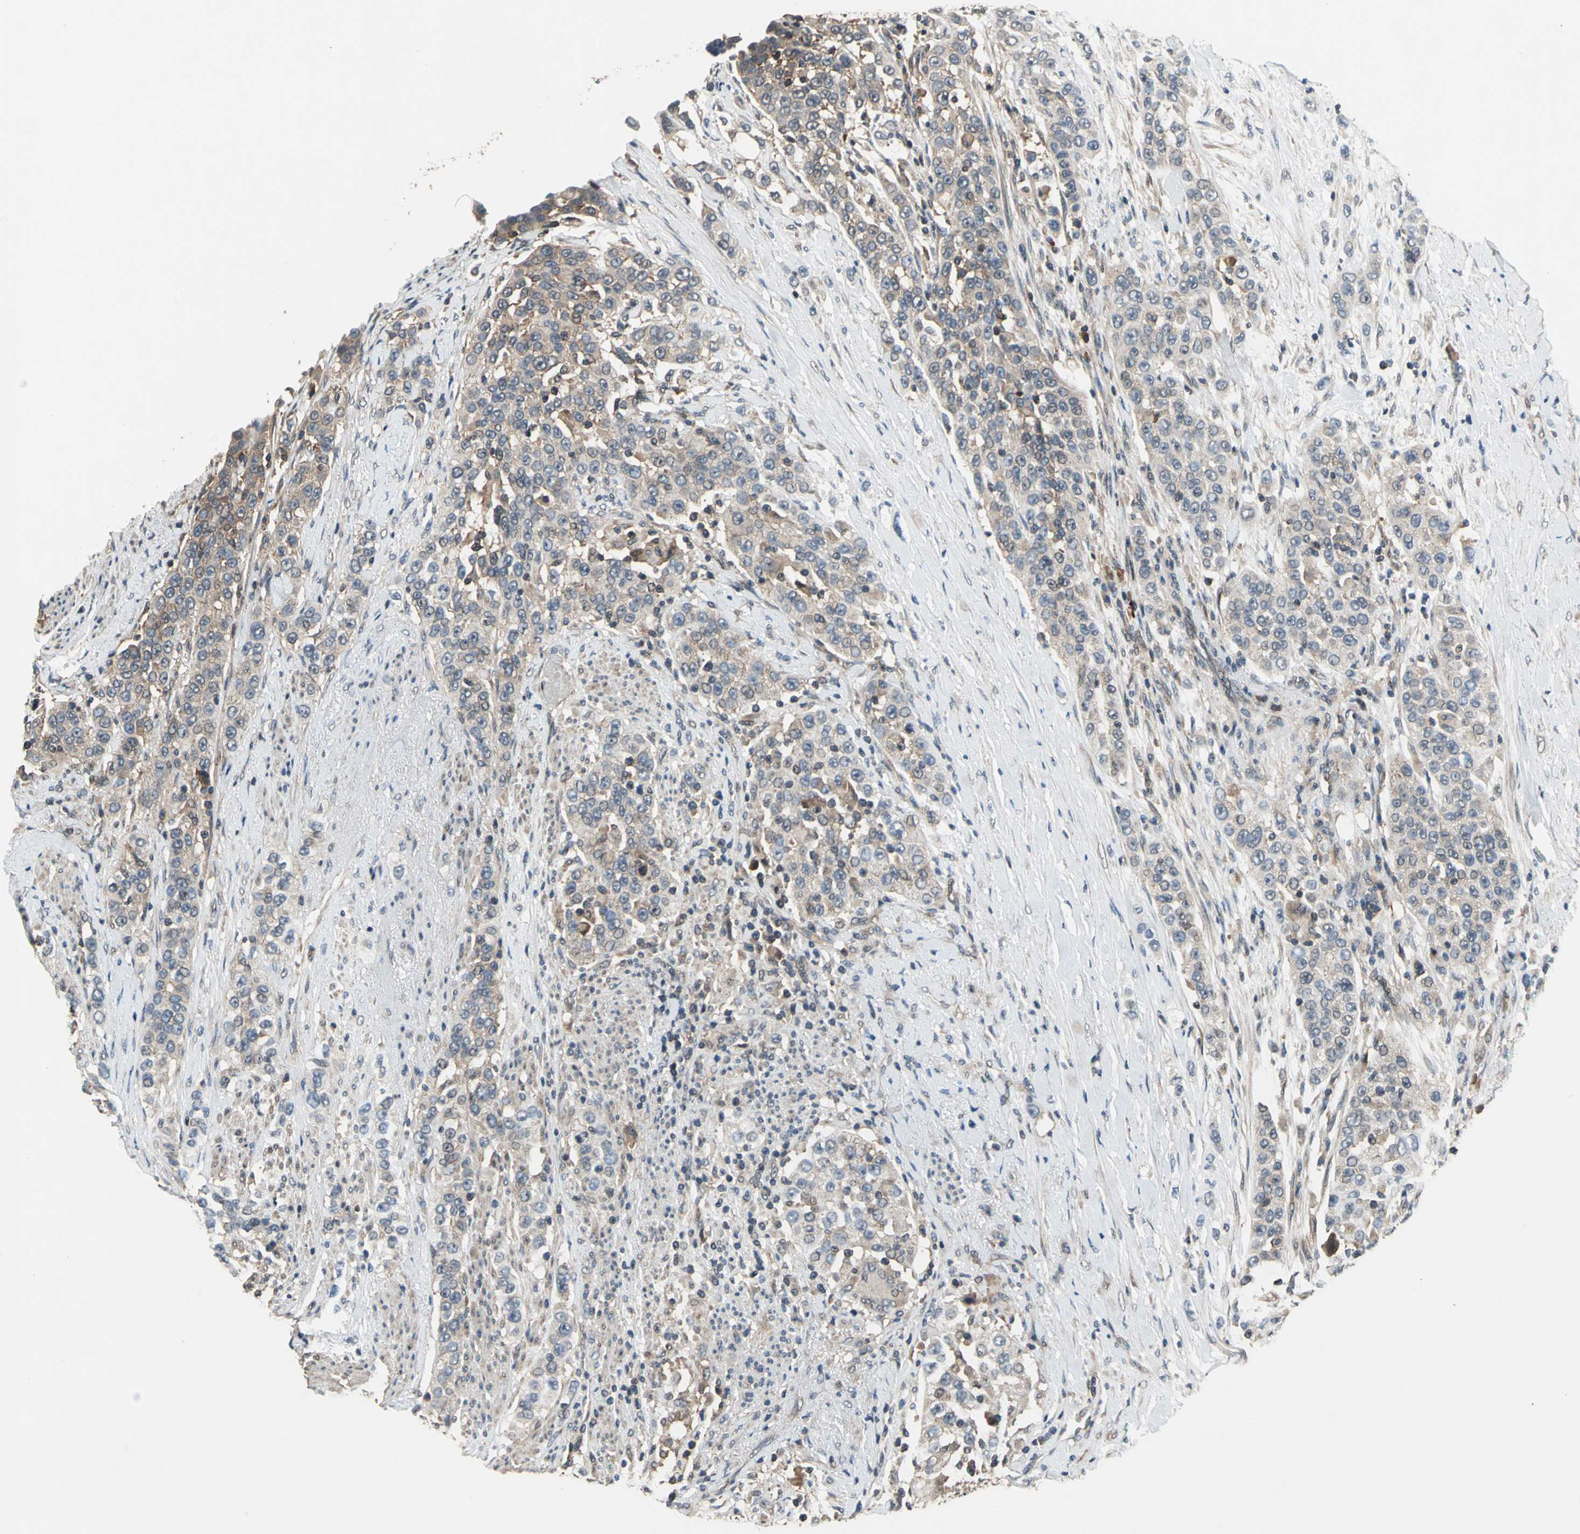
{"staining": {"intensity": "weak", "quantity": ">75%", "location": "cytoplasmic/membranous"}, "tissue": "urothelial cancer", "cell_type": "Tumor cells", "image_type": "cancer", "snomed": [{"axis": "morphology", "description": "Urothelial carcinoma, High grade"}, {"axis": "topography", "description": "Urinary bladder"}], "caption": "Human urothelial cancer stained with a protein marker demonstrates weak staining in tumor cells.", "gene": "EIF2B2", "patient": {"sex": "female", "age": 80}}